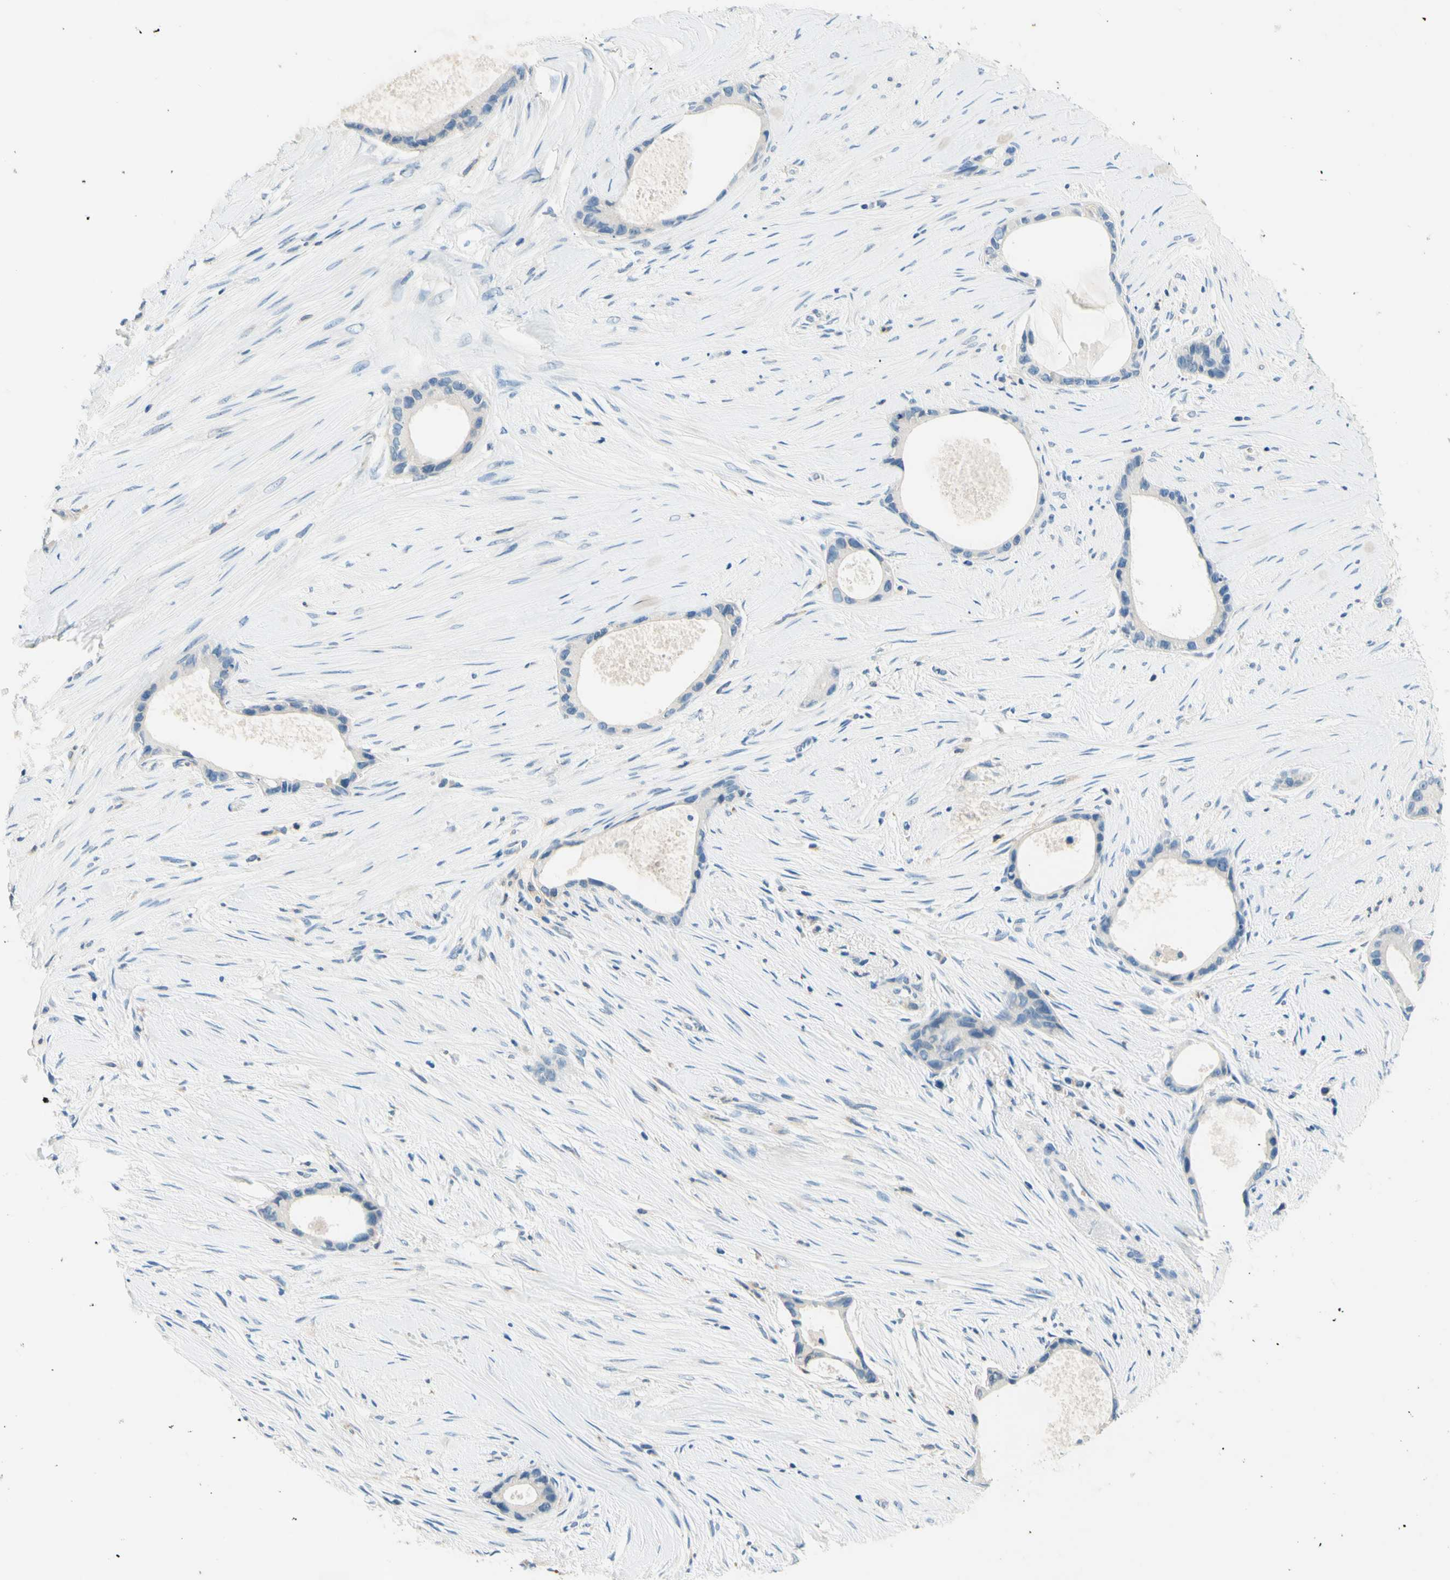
{"staining": {"intensity": "negative", "quantity": "none", "location": "none"}, "tissue": "liver cancer", "cell_type": "Tumor cells", "image_type": "cancer", "snomed": [{"axis": "morphology", "description": "Cholangiocarcinoma"}, {"axis": "topography", "description": "Liver"}], "caption": "High magnification brightfield microscopy of liver cancer stained with DAB (3,3'-diaminobenzidine) (brown) and counterstained with hematoxylin (blue): tumor cells show no significant positivity.", "gene": "SIGLEC9", "patient": {"sex": "female", "age": 55}}